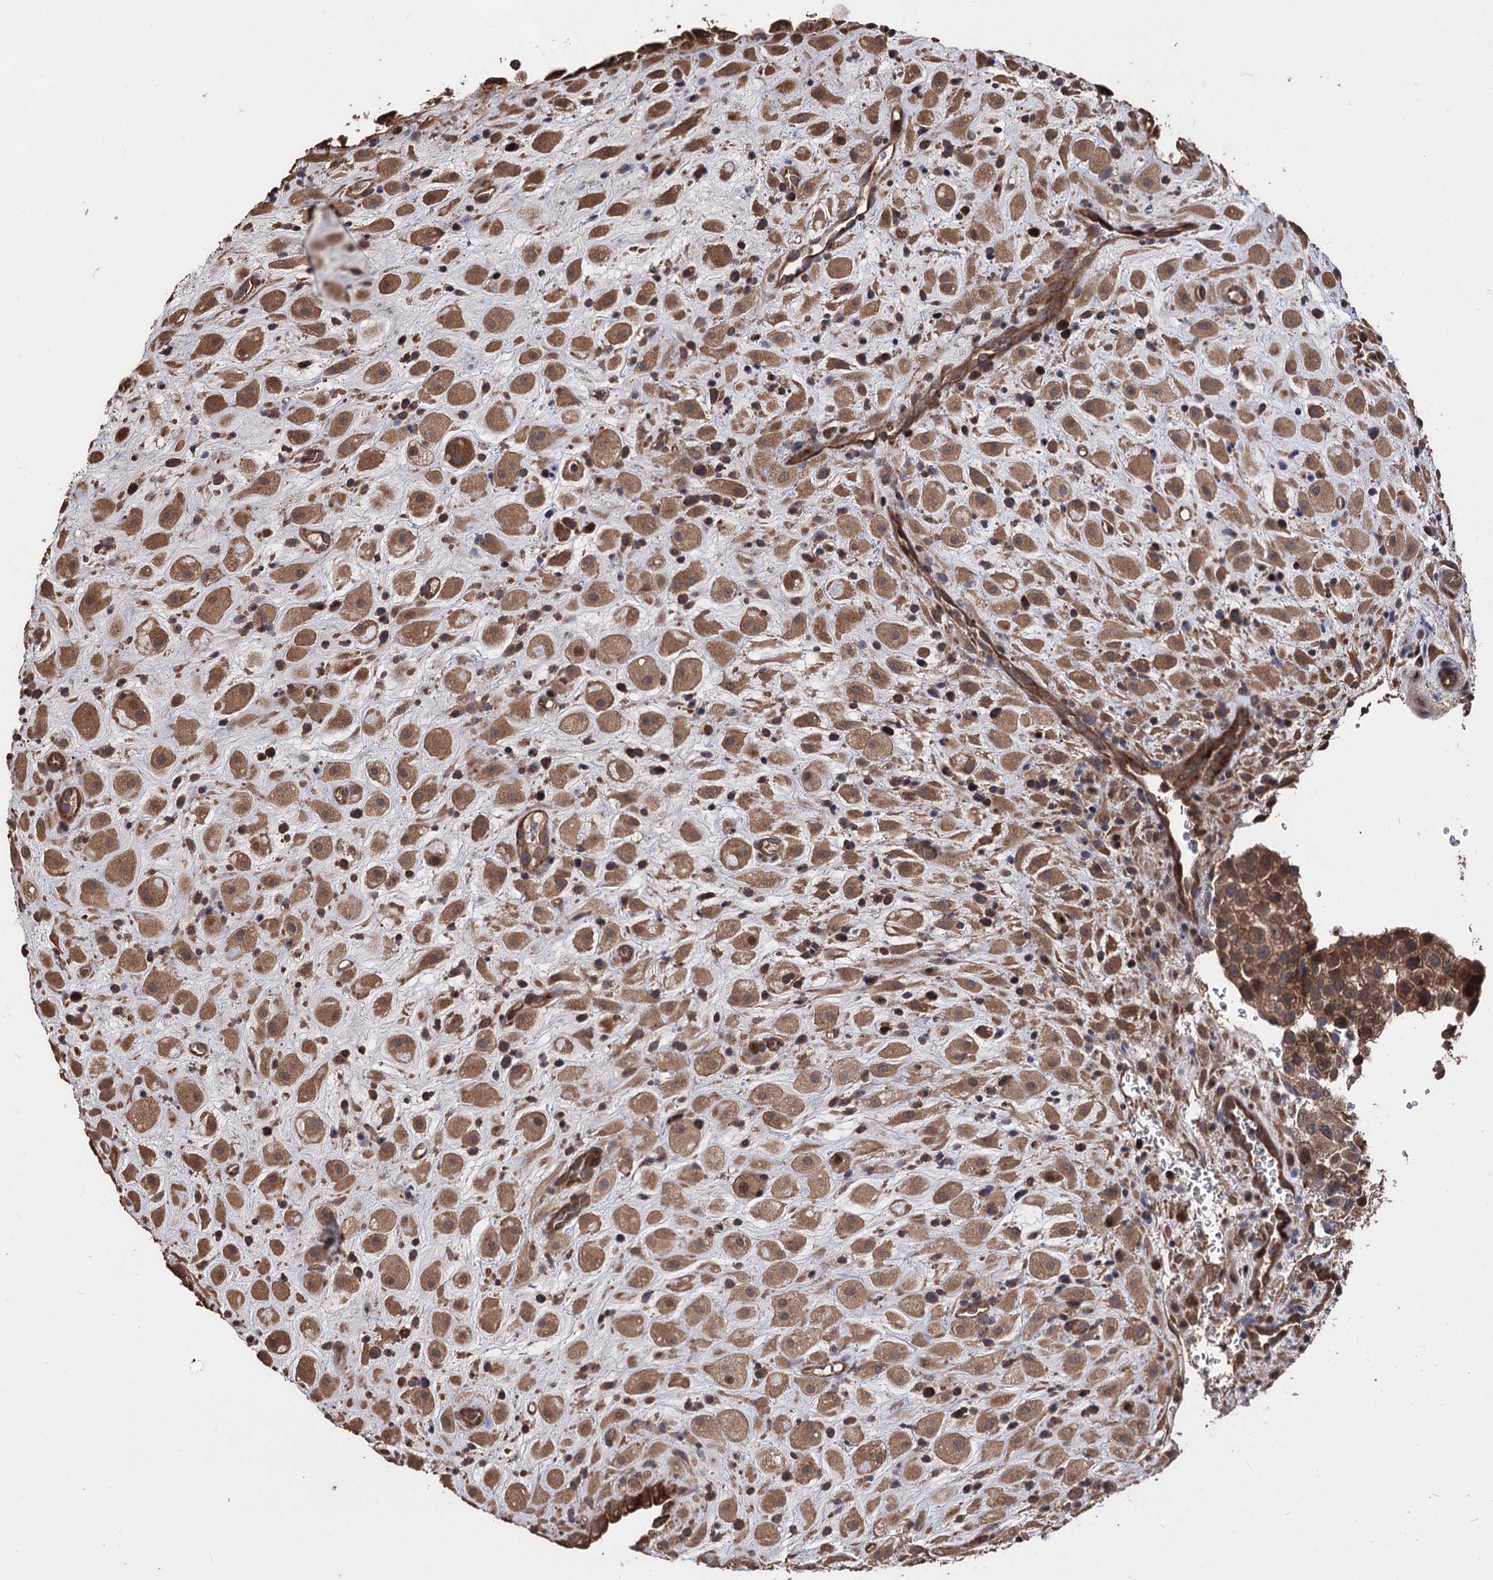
{"staining": {"intensity": "moderate", "quantity": ">75%", "location": "cytoplasmic/membranous"}, "tissue": "placenta", "cell_type": "Decidual cells", "image_type": "normal", "snomed": [{"axis": "morphology", "description": "Normal tissue, NOS"}, {"axis": "topography", "description": "Placenta"}], "caption": "An image of human placenta stained for a protein demonstrates moderate cytoplasmic/membranous brown staining in decidual cells.", "gene": "RASSF3", "patient": {"sex": "female", "age": 35}}